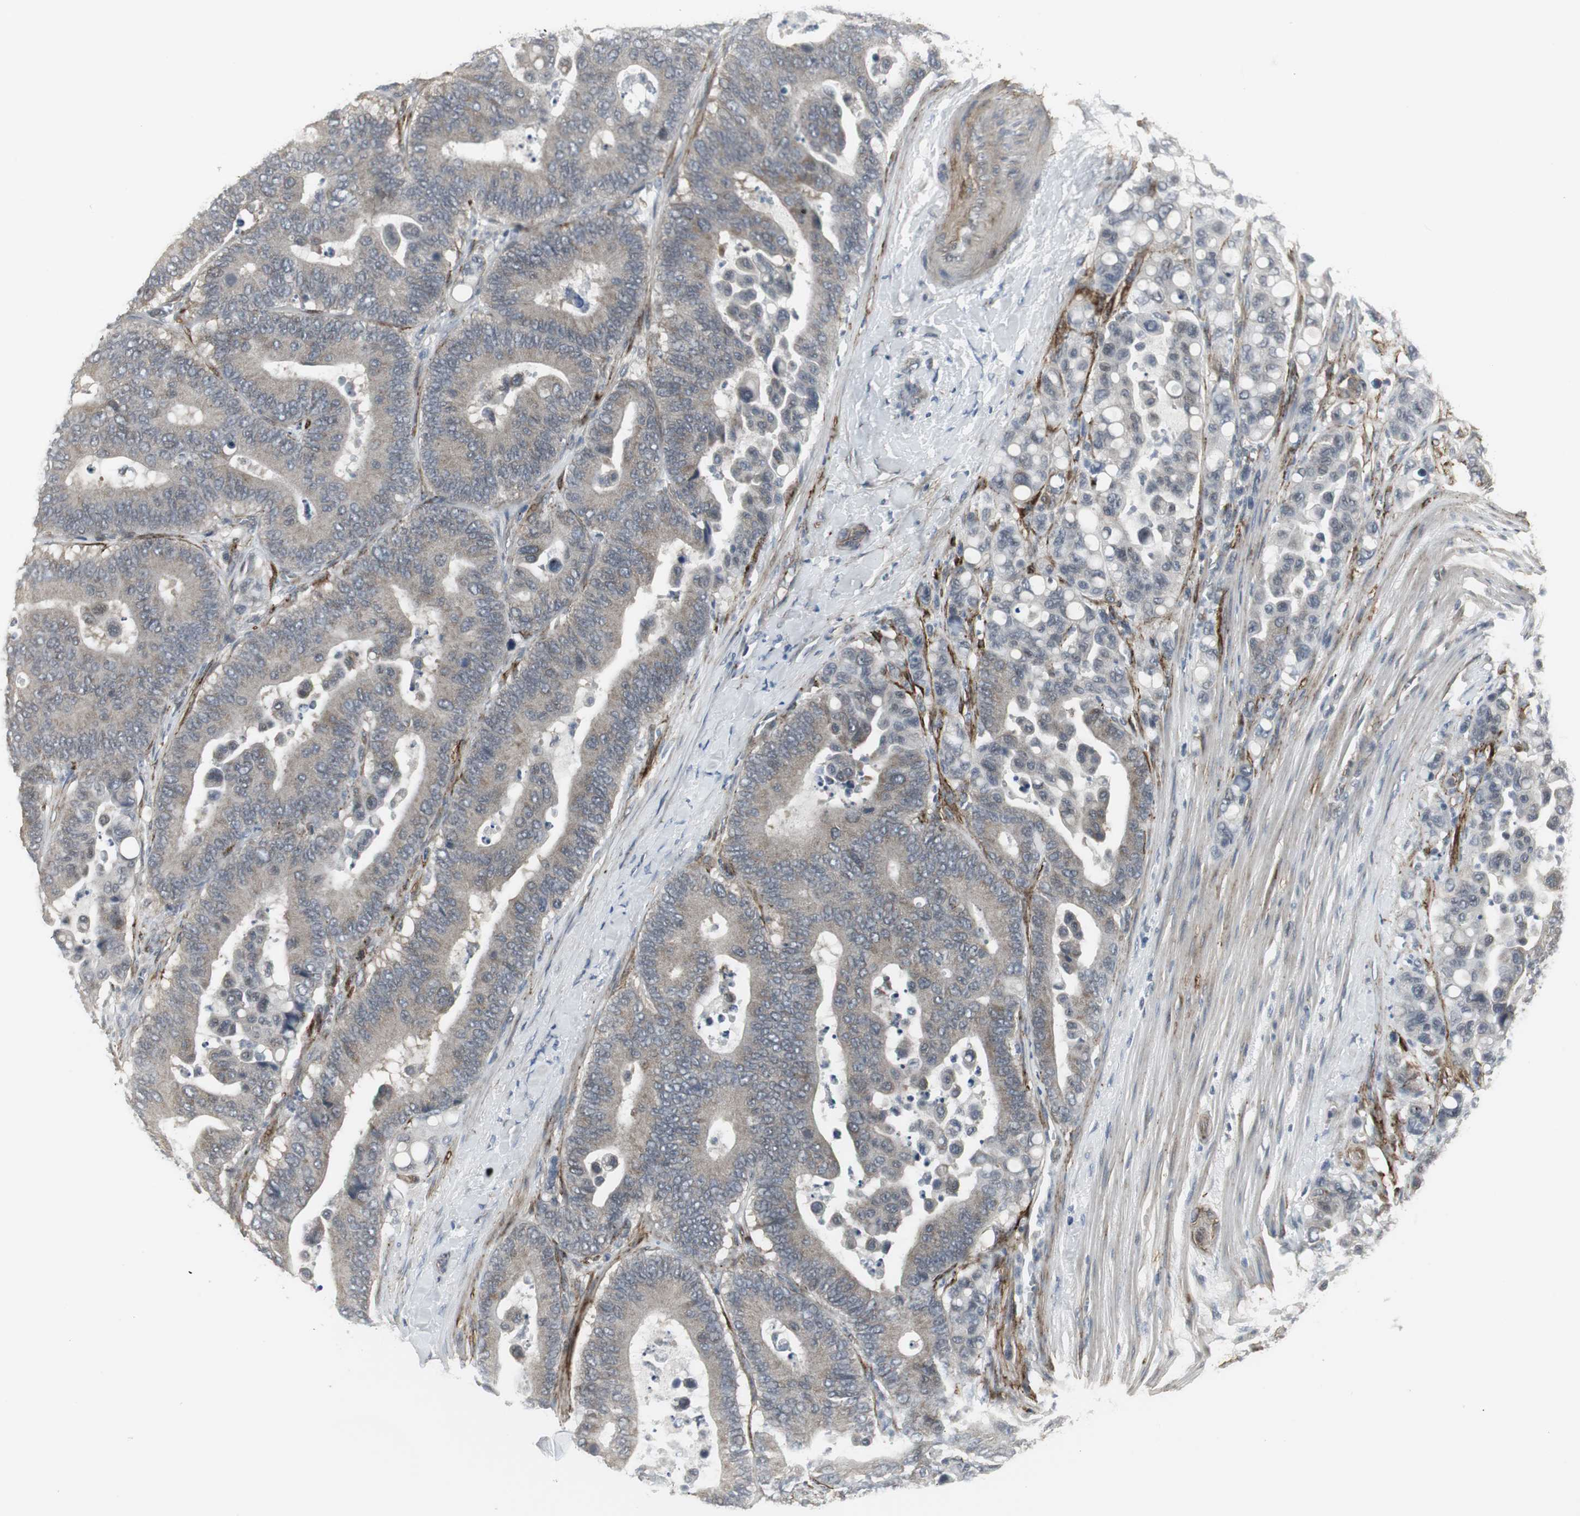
{"staining": {"intensity": "weak", "quantity": "25%-75%", "location": "cytoplasmic/membranous"}, "tissue": "colorectal cancer", "cell_type": "Tumor cells", "image_type": "cancer", "snomed": [{"axis": "morphology", "description": "Normal tissue, NOS"}, {"axis": "morphology", "description": "Adenocarcinoma, NOS"}, {"axis": "topography", "description": "Colon"}], "caption": "High-power microscopy captured an IHC histopathology image of colorectal cancer, revealing weak cytoplasmic/membranous staining in about 25%-75% of tumor cells.", "gene": "SCYL3", "patient": {"sex": "male", "age": 82}}